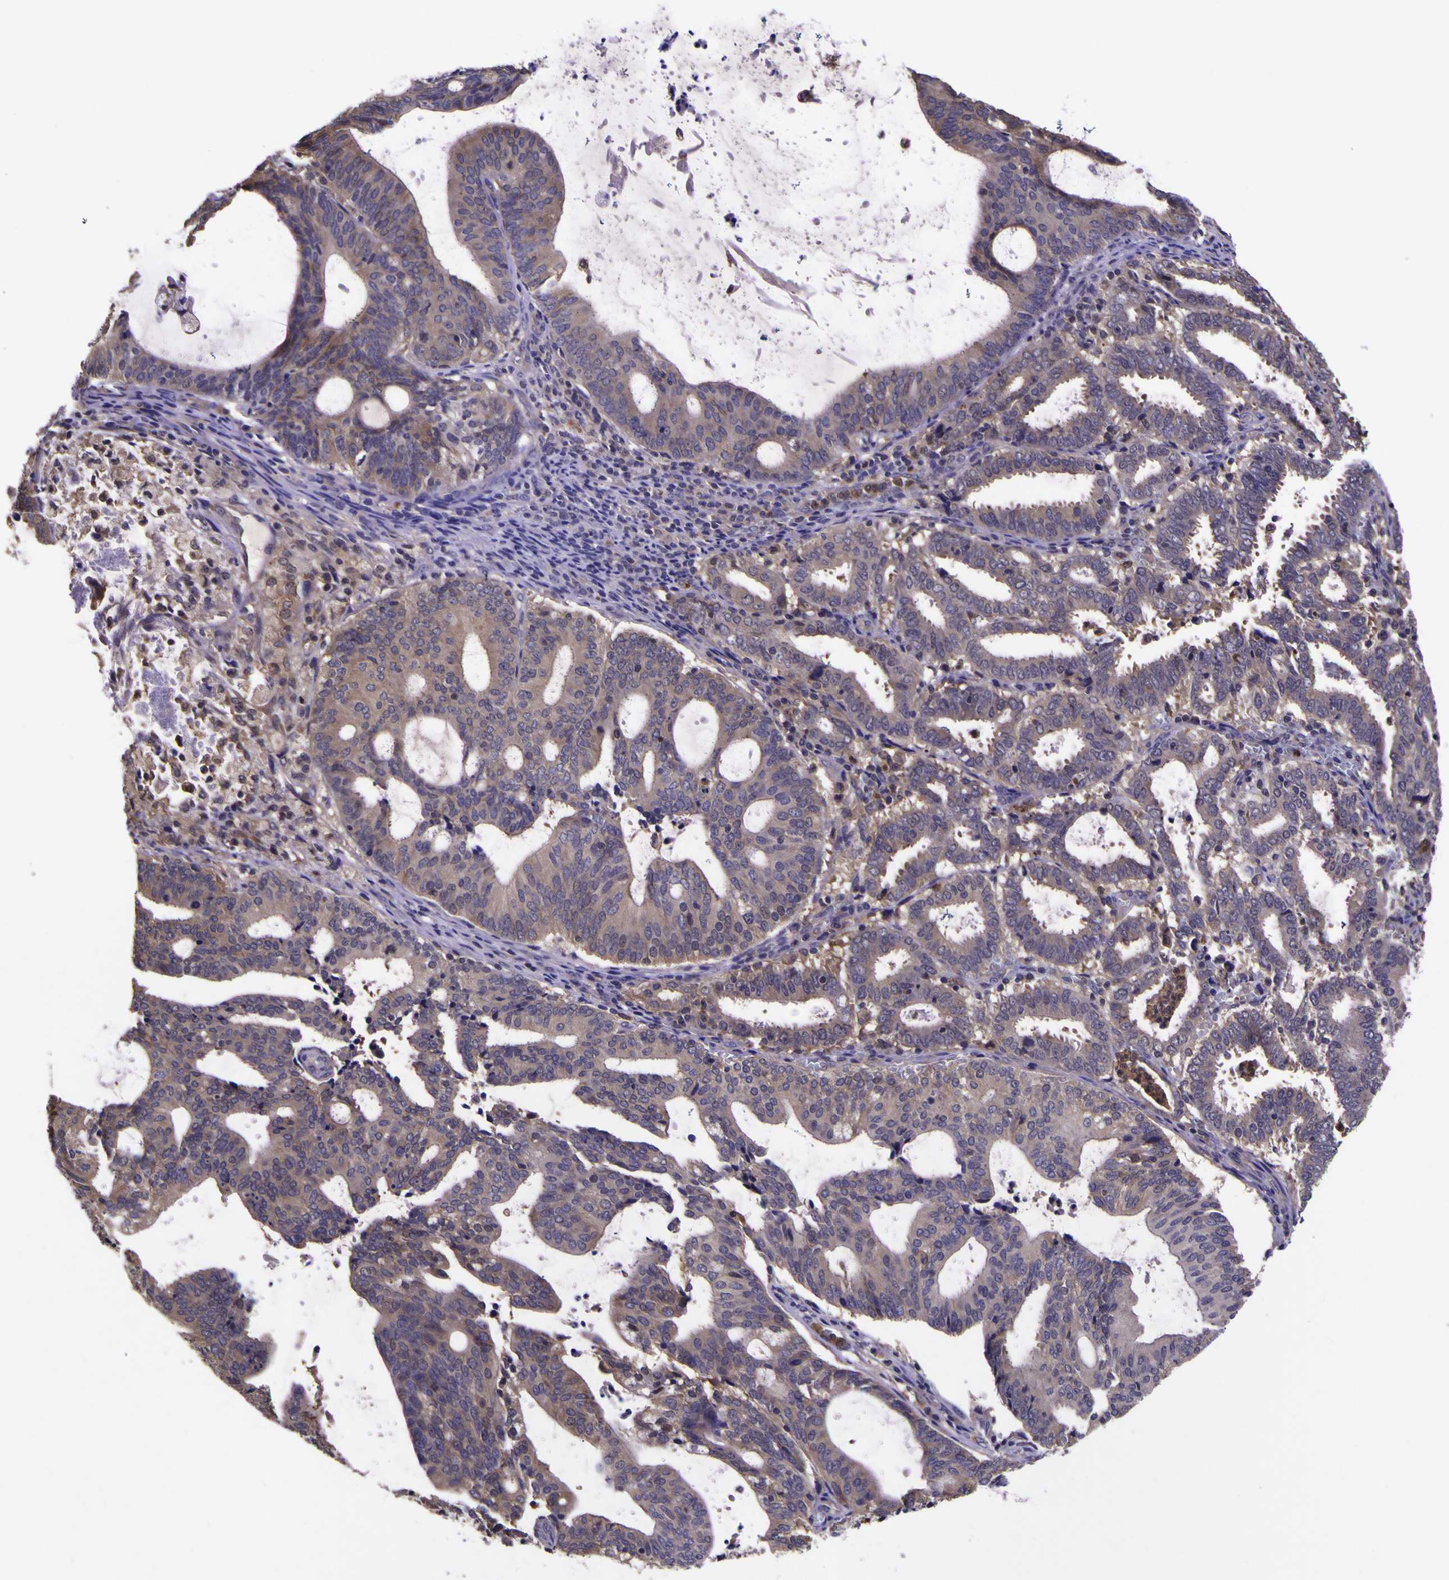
{"staining": {"intensity": "moderate", "quantity": ">75%", "location": "cytoplasmic/membranous"}, "tissue": "endometrial cancer", "cell_type": "Tumor cells", "image_type": "cancer", "snomed": [{"axis": "morphology", "description": "Adenocarcinoma, NOS"}, {"axis": "topography", "description": "Uterus"}], "caption": "Protein positivity by immunohistochemistry (IHC) exhibits moderate cytoplasmic/membranous expression in approximately >75% of tumor cells in endometrial cancer.", "gene": "MAPK14", "patient": {"sex": "female", "age": 83}}